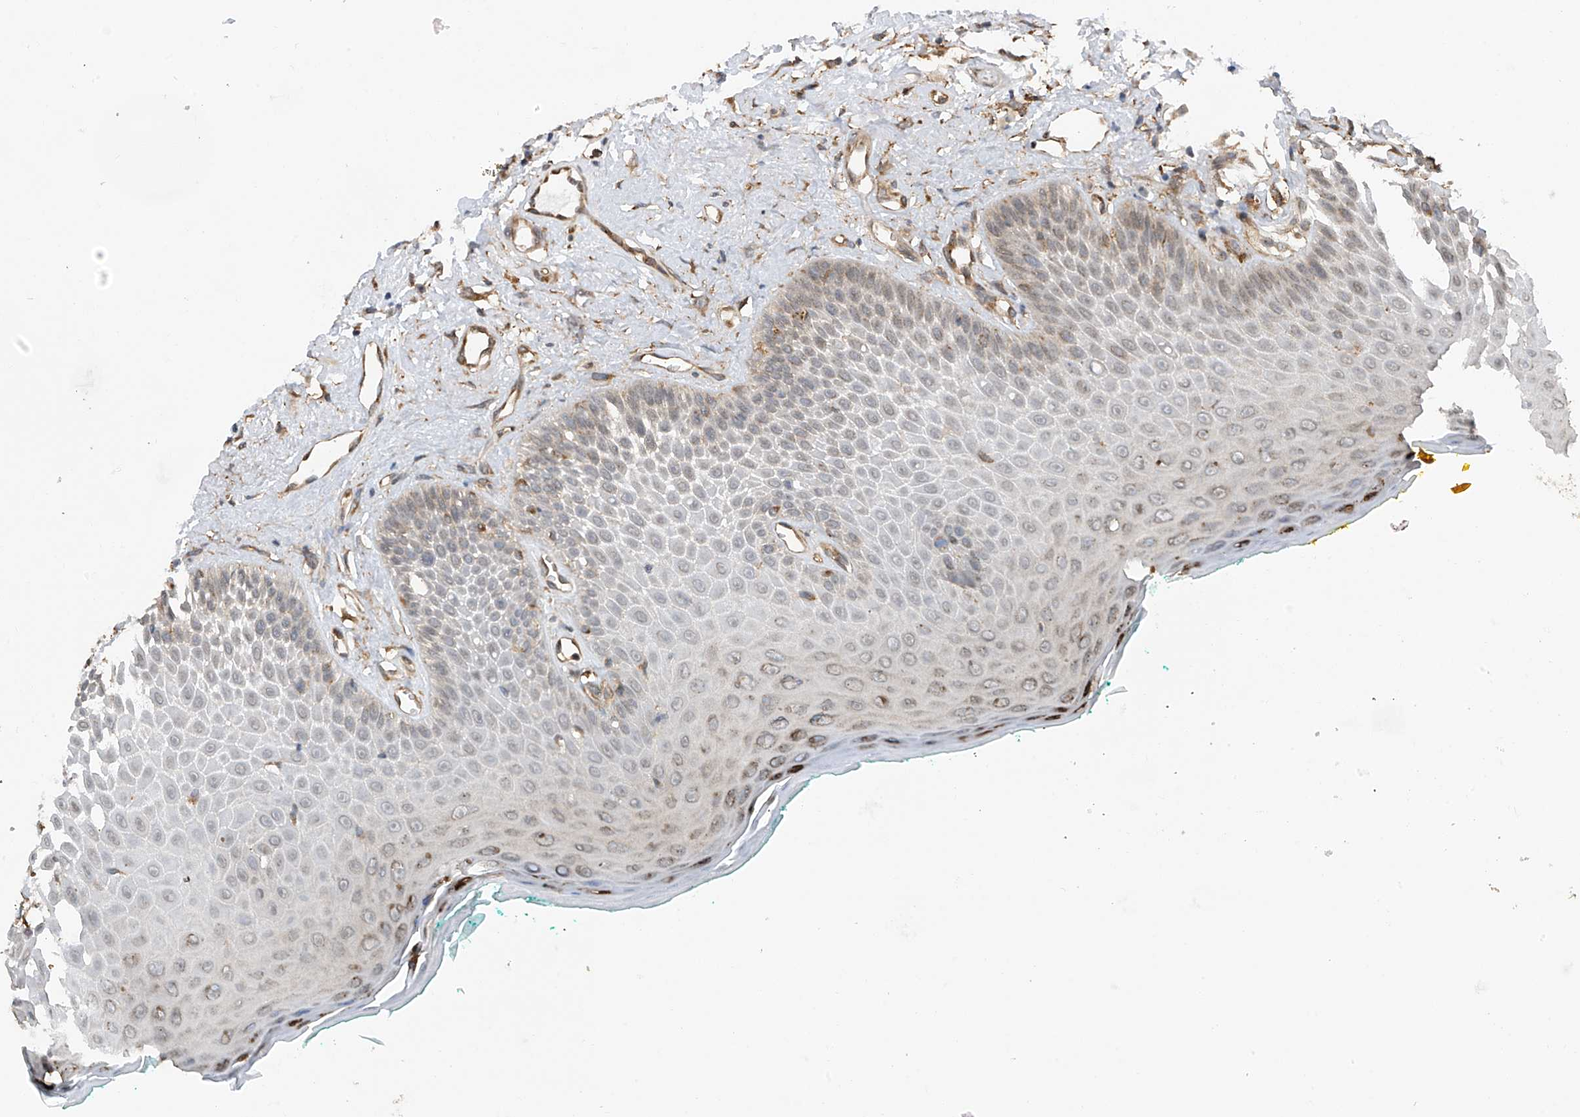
{"staining": {"intensity": "weak", "quantity": "<25%", "location": "cytoplasmic/membranous,nuclear"}, "tissue": "oral mucosa", "cell_type": "Squamous epithelial cells", "image_type": "normal", "snomed": [{"axis": "morphology", "description": "Normal tissue, NOS"}, {"axis": "topography", "description": "Oral tissue"}], "caption": "Immunohistochemistry image of unremarkable human oral mucosa stained for a protein (brown), which exhibits no expression in squamous epithelial cells.", "gene": "ZNF189", "patient": {"sex": "female", "age": 70}}